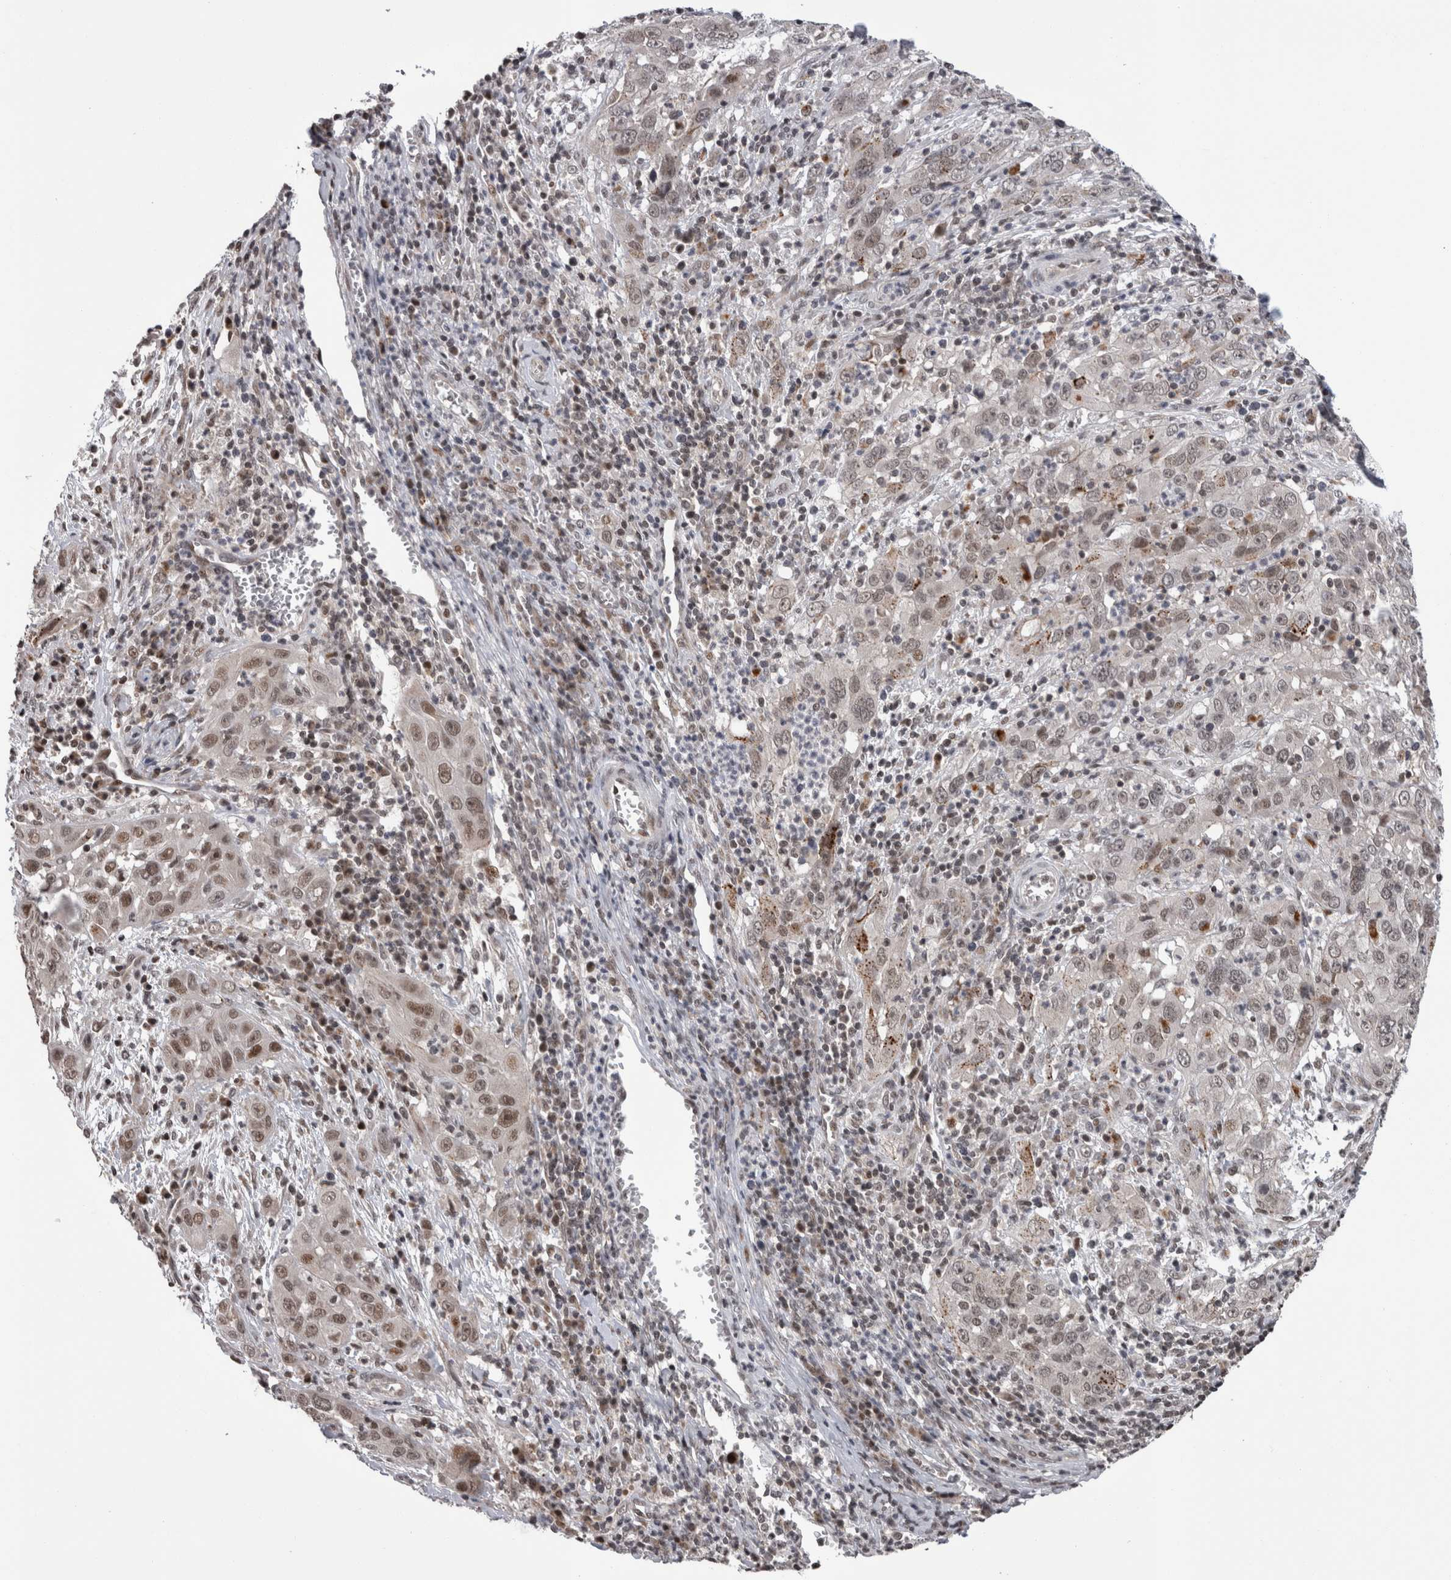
{"staining": {"intensity": "moderate", "quantity": "<25%", "location": "nuclear"}, "tissue": "cervical cancer", "cell_type": "Tumor cells", "image_type": "cancer", "snomed": [{"axis": "morphology", "description": "Squamous cell carcinoma, NOS"}, {"axis": "topography", "description": "Cervix"}], "caption": "Cervical cancer (squamous cell carcinoma) tissue reveals moderate nuclear positivity in about <25% of tumor cells", "gene": "ZBTB11", "patient": {"sex": "female", "age": 32}}